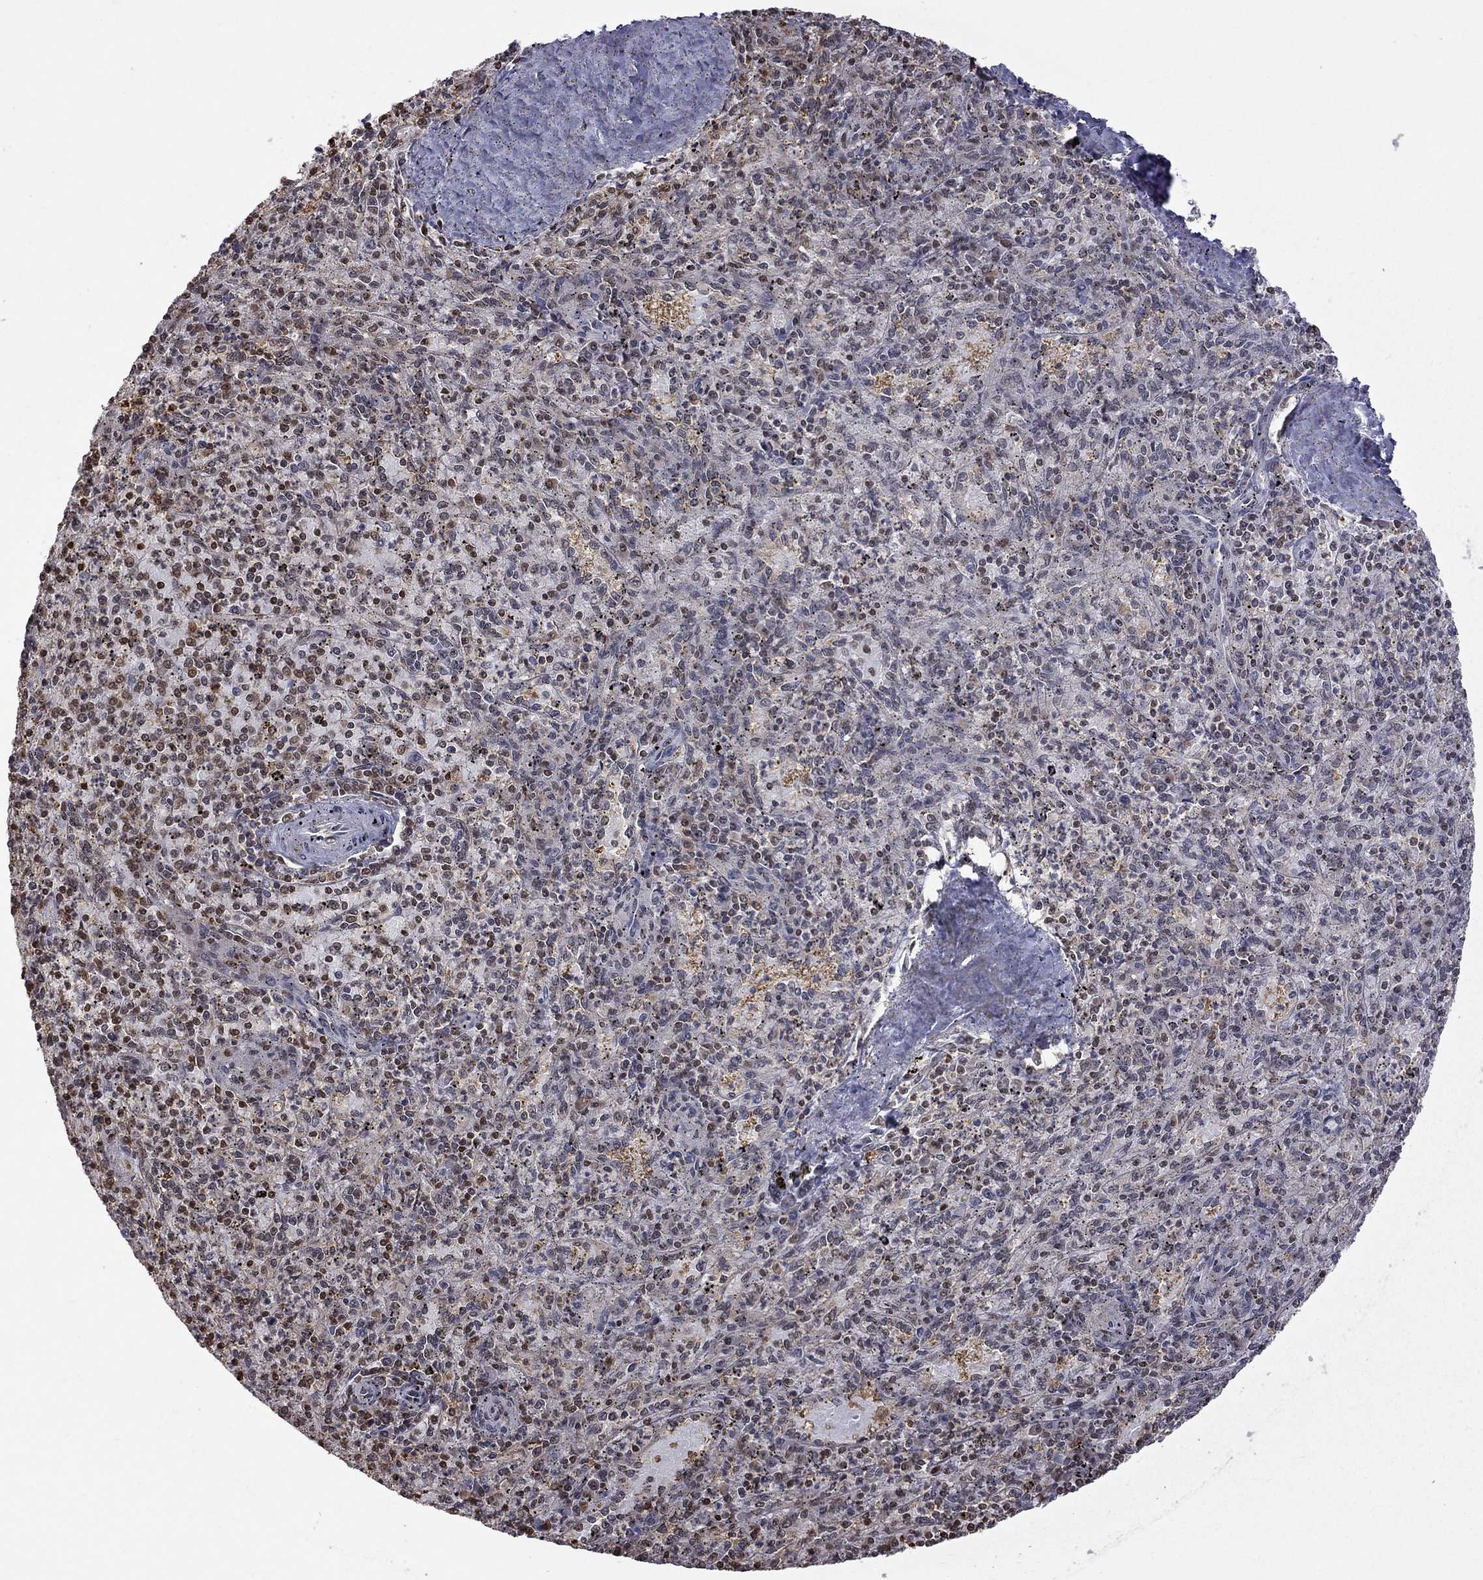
{"staining": {"intensity": "weak", "quantity": "<25%", "location": "nuclear"}, "tissue": "spleen", "cell_type": "Cells in red pulp", "image_type": "normal", "snomed": [{"axis": "morphology", "description": "Normal tissue, NOS"}, {"axis": "topography", "description": "Spleen"}], "caption": "Micrograph shows no significant protein expression in cells in red pulp of normal spleen. Nuclei are stained in blue.", "gene": "RFWD3", "patient": {"sex": "male", "age": 60}}